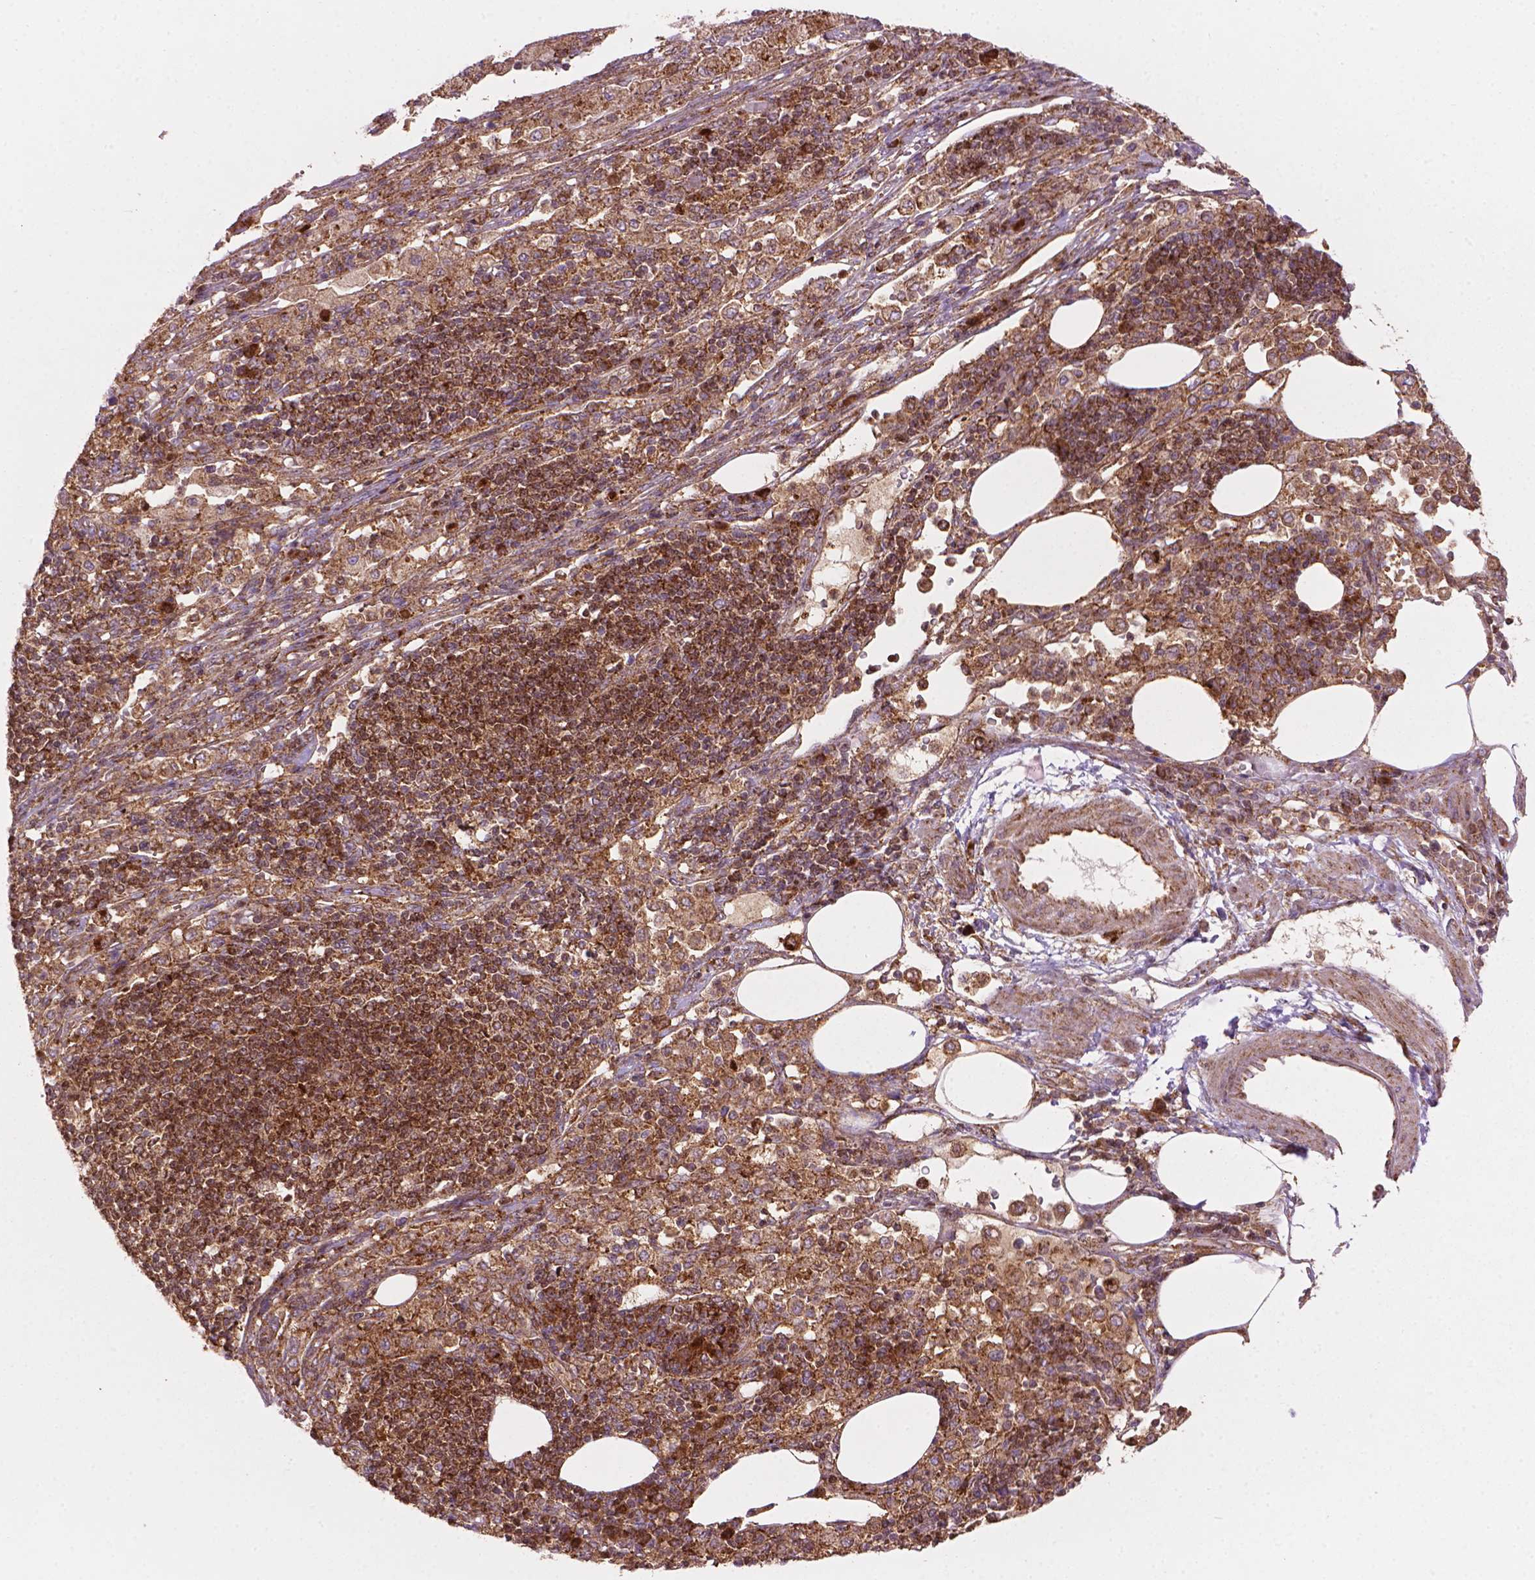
{"staining": {"intensity": "weak", "quantity": ">75%", "location": "cytoplasmic/membranous"}, "tissue": "pancreatic cancer", "cell_type": "Tumor cells", "image_type": "cancer", "snomed": [{"axis": "morphology", "description": "Adenocarcinoma, NOS"}, {"axis": "topography", "description": "Pancreas"}], "caption": "About >75% of tumor cells in adenocarcinoma (pancreatic) demonstrate weak cytoplasmic/membranous protein positivity as visualized by brown immunohistochemical staining.", "gene": "VARS2", "patient": {"sex": "female", "age": 61}}